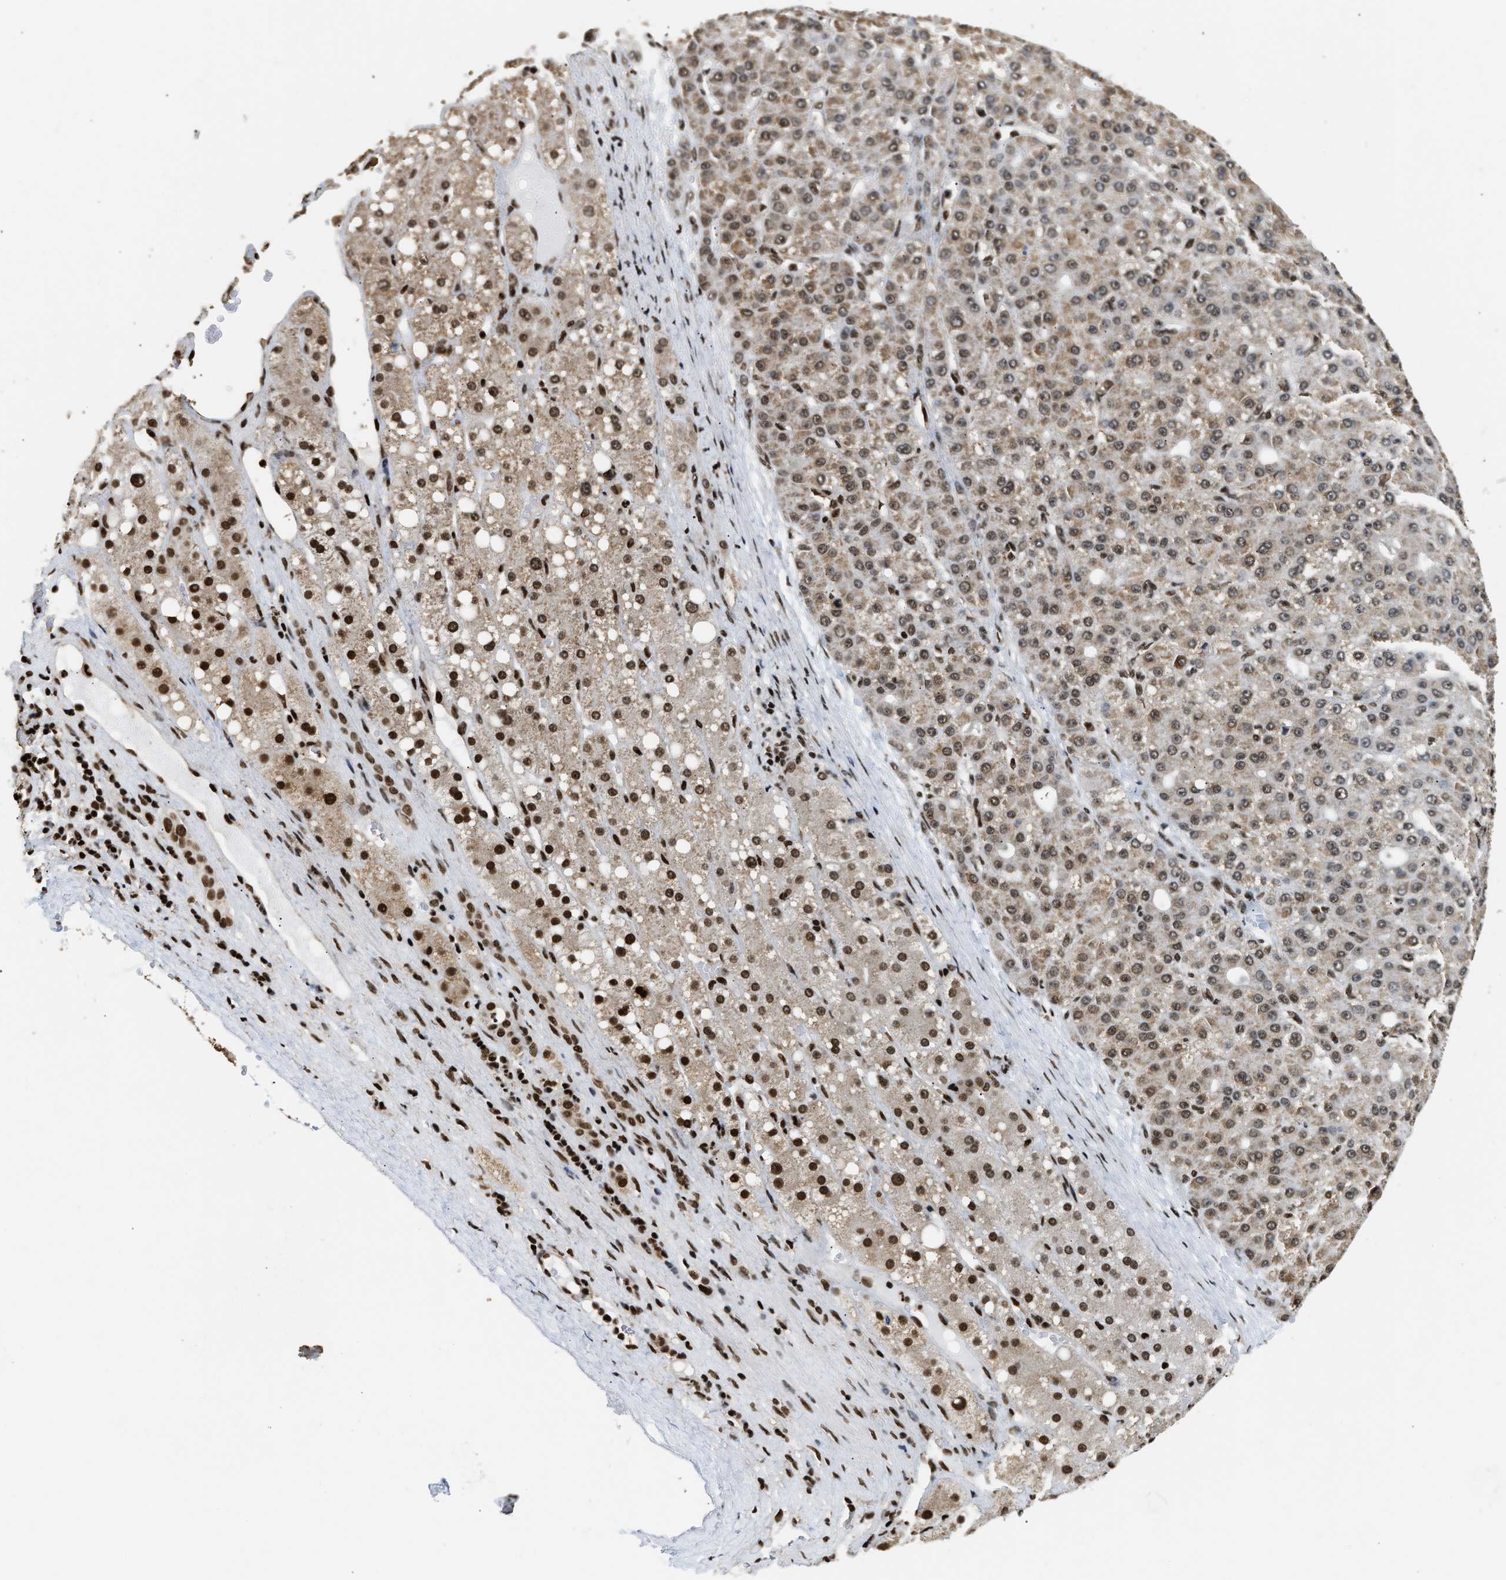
{"staining": {"intensity": "moderate", "quantity": ">75%", "location": "cytoplasmic/membranous,nuclear"}, "tissue": "liver cancer", "cell_type": "Tumor cells", "image_type": "cancer", "snomed": [{"axis": "morphology", "description": "Carcinoma, Hepatocellular, NOS"}, {"axis": "topography", "description": "Liver"}], "caption": "Approximately >75% of tumor cells in liver cancer (hepatocellular carcinoma) reveal moderate cytoplasmic/membranous and nuclear protein staining as visualized by brown immunohistochemical staining.", "gene": "RAD21", "patient": {"sex": "male", "age": 67}}